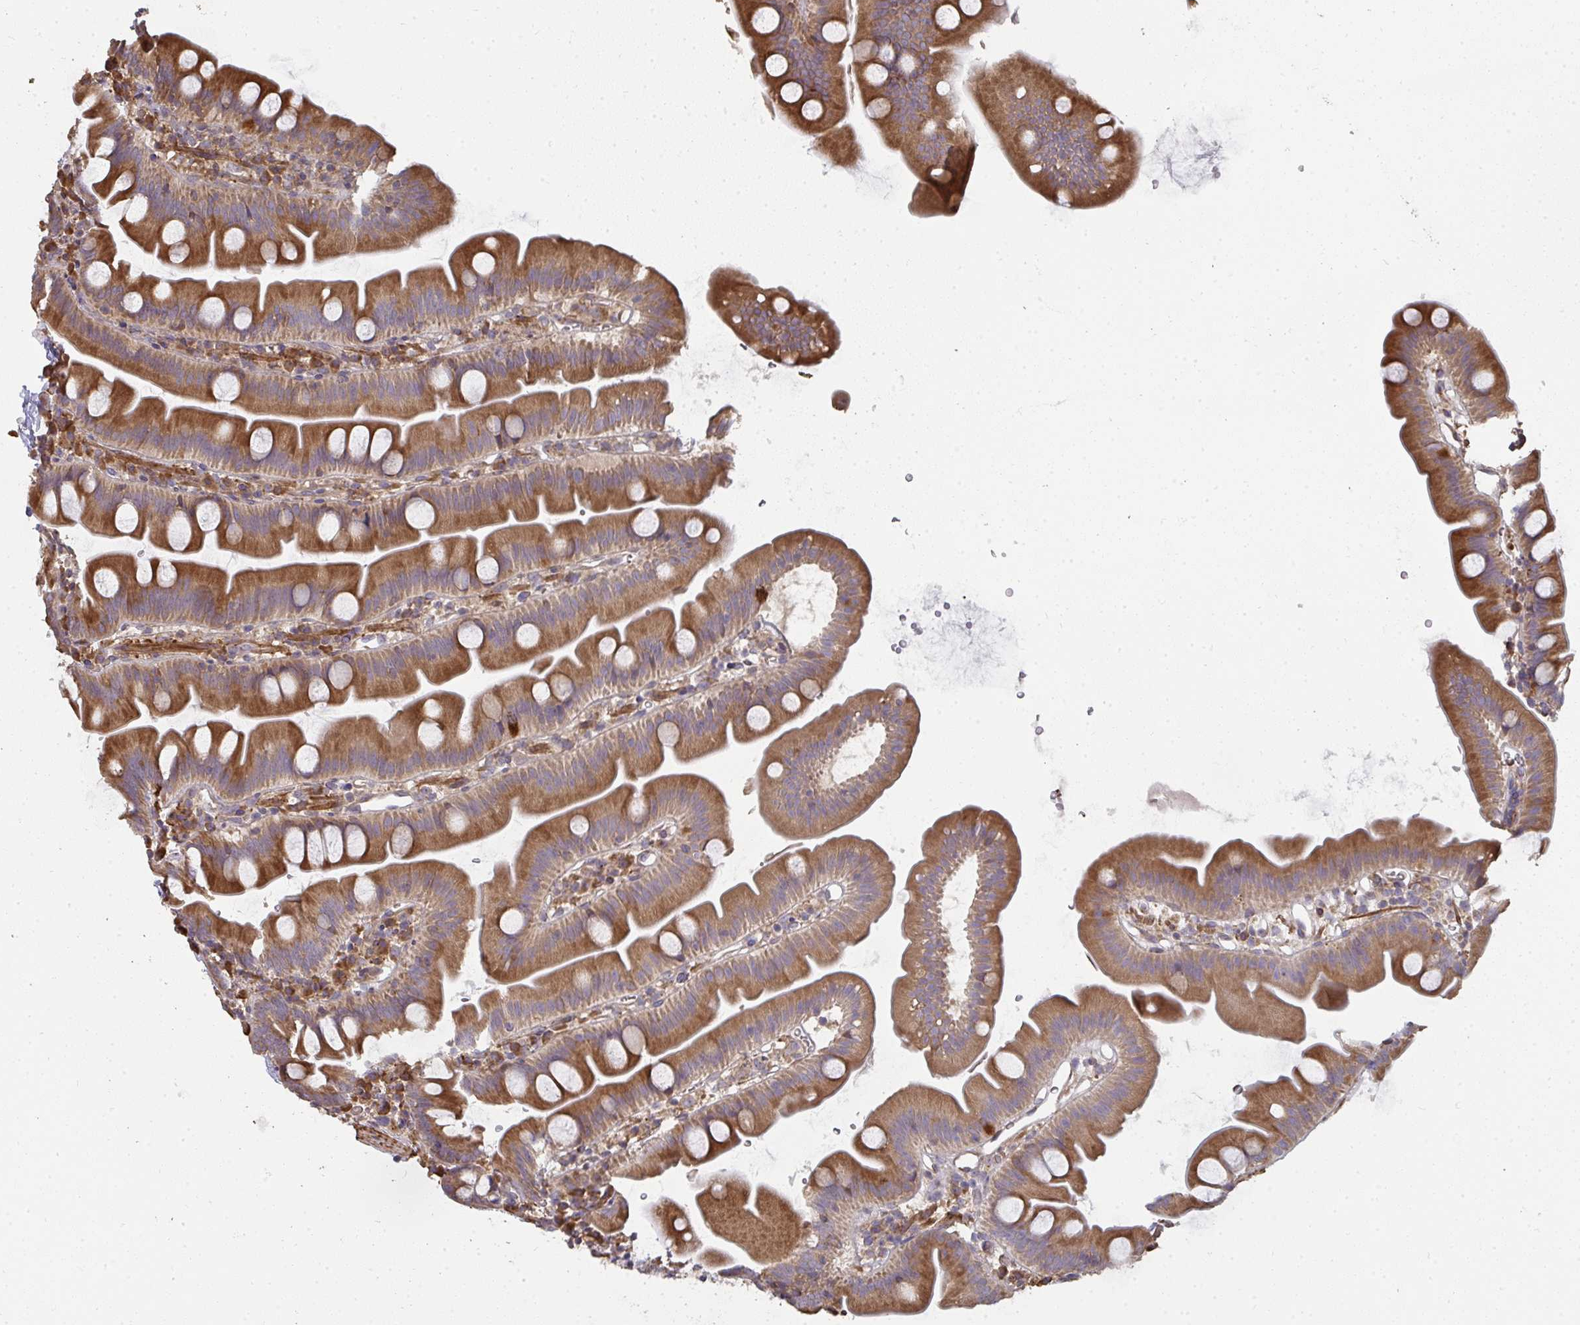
{"staining": {"intensity": "moderate", "quantity": ">75%", "location": "cytoplasmic/membranous"}, "tissue": "small intestine", "cell_type": "Glandular cells", "image_type": "normal", "snomed": [{"axis": "morphology", "description": "Normal tissue, NOS"}, {"axis": "topography", "description": "Small intestine"}], "caption": "The image shows immunohistochemical staining of benign small intestine. There is moderate cytoplasmic/membranous expression is appreciated in approximately >75% of glandular cells. The staining was performed using DAB, with brown indicating positive protein expression. Nuclei are stained blue with hematoxylin.", "gene": "ZFYVE28", "patient": {"sex": "female", "age": 68}}